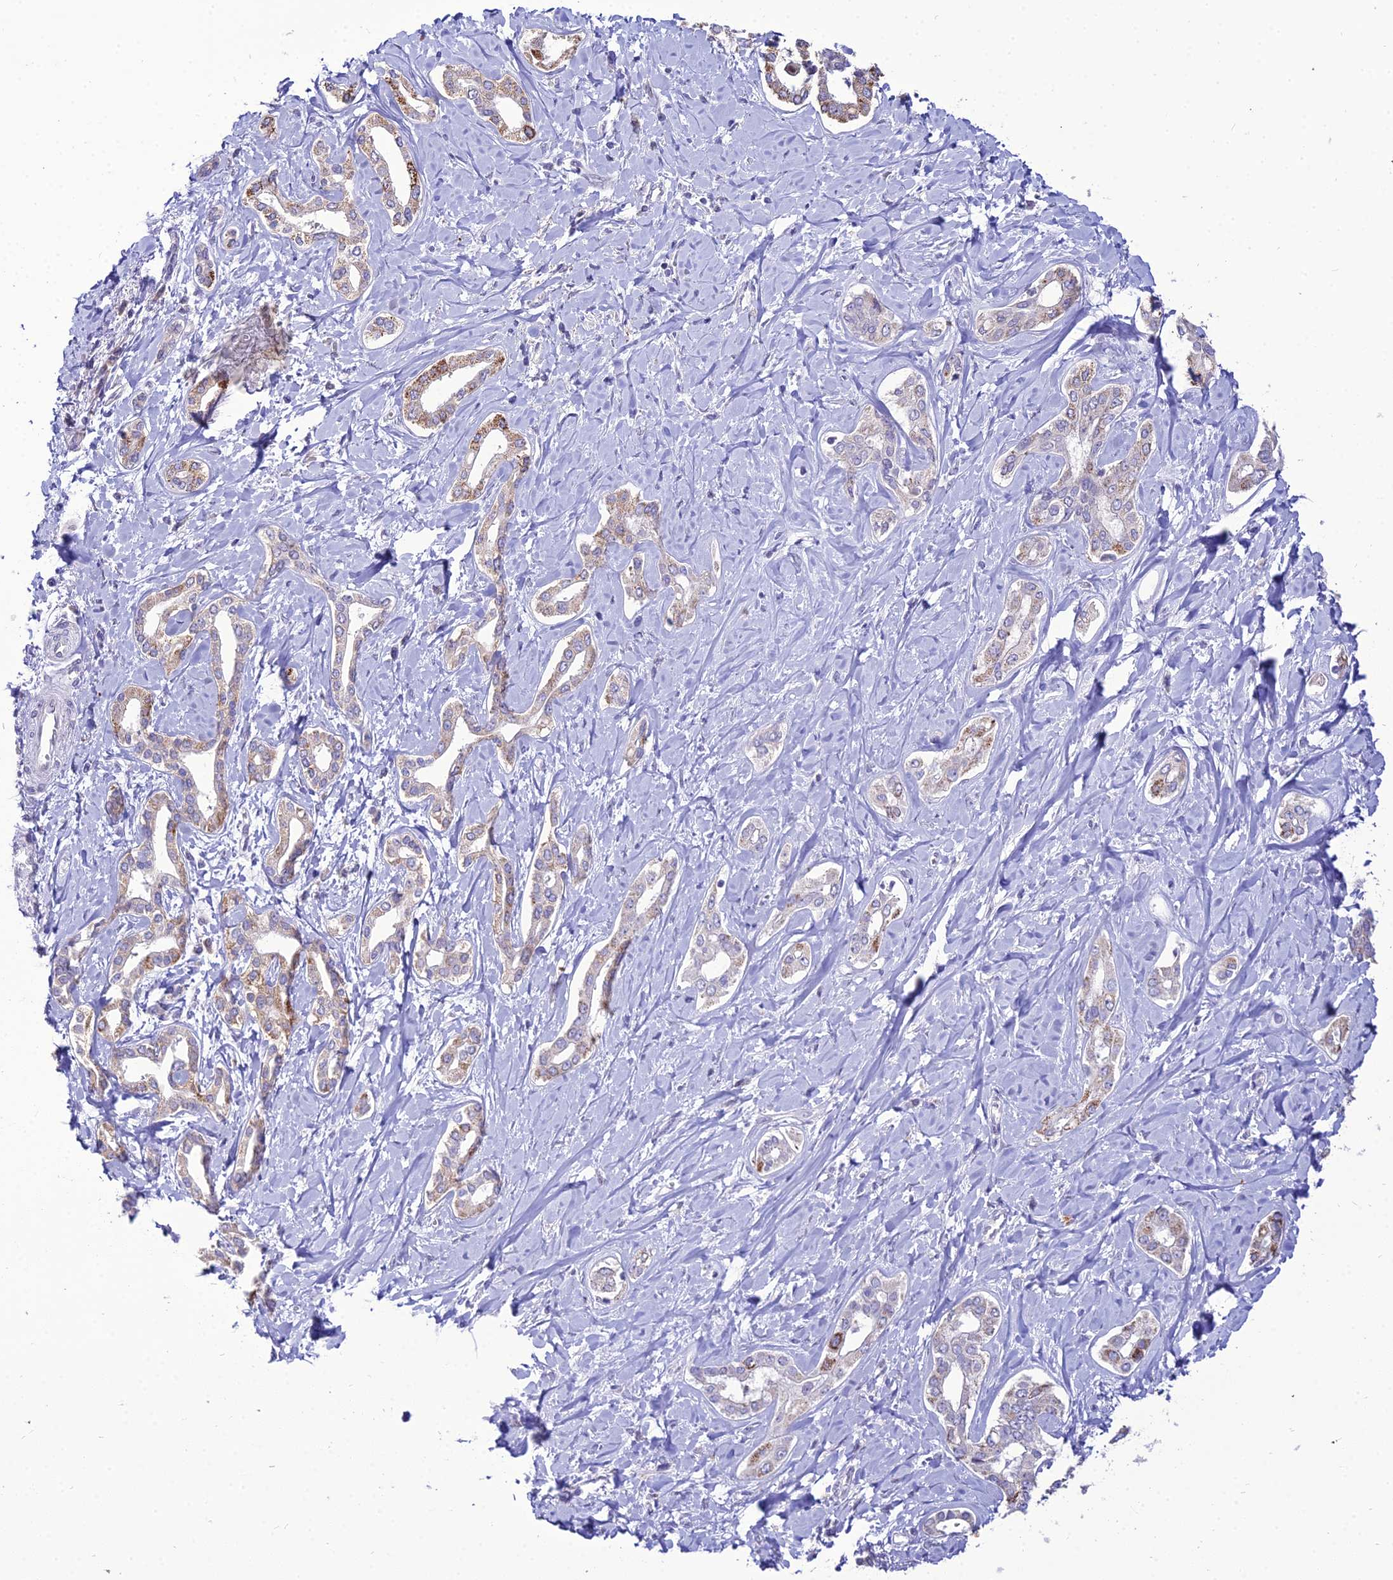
{"staining": {"intensity": "moderate", "quantity": "<25%", "location": "cytoplasmic/membranous"}, "tissue": "liver cancer", "cell_type": "Tumor cells", "image_type": "cancer", "snomed": [{"axis": "morphology", "description": "Cholangiocarcinoma"}, {"axis": "topography", "description": "Liver"}], "caption": "A histopathology image of cholangiocarcinoma (liver) stained for a protein reveals moderate cytoplasmic/membranous brown staining in tumor cells. Ihc stains the protein of interest in brown and the nuclei are stained blue.", "gene": "C6orf163", "patient": {"sex": "female", "age": 77}}